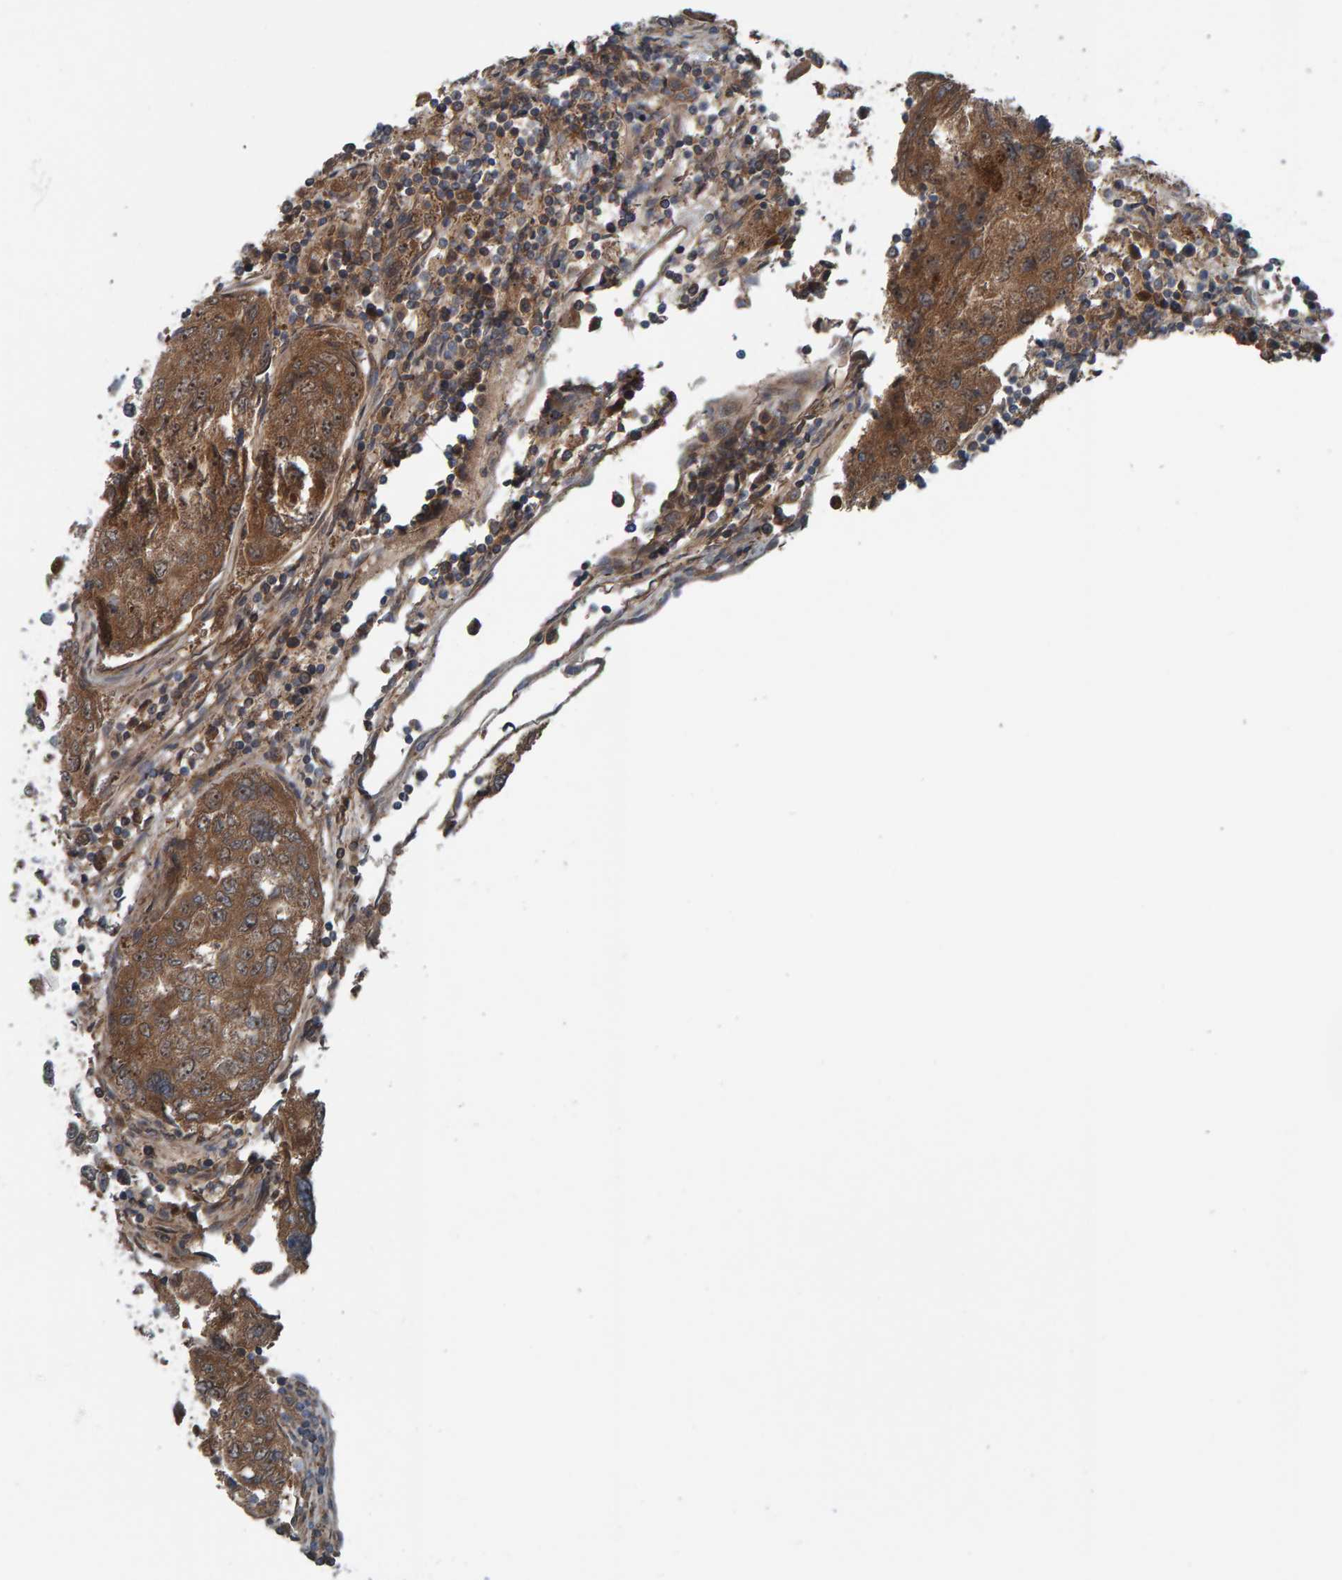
{"staining": {"intensity": "moderate", "quantity": ">75%", "location": "cytoplasmic/membranous"}, "tissue": "urothelial cancer", "cell_type": "Tumor cells", "image_type": "cancer", "snomed": [{"axis": "morphology", "description": "Urothelial carcinoma, High grade"}, {"axis": "topography", "description": "Lymph node"}, {"axis": "topography", "description": "Urinary bladder"}], "caption": "This photomicrograph reveals immunohistochemistry (IHC) staining of human urothelial cancer, with medium moderate cytoplasmic/membranous expression in approximately >75% of tumor cells.", "gene": "CUEDC1", "patient": {"sex": "male", "age": 51}}